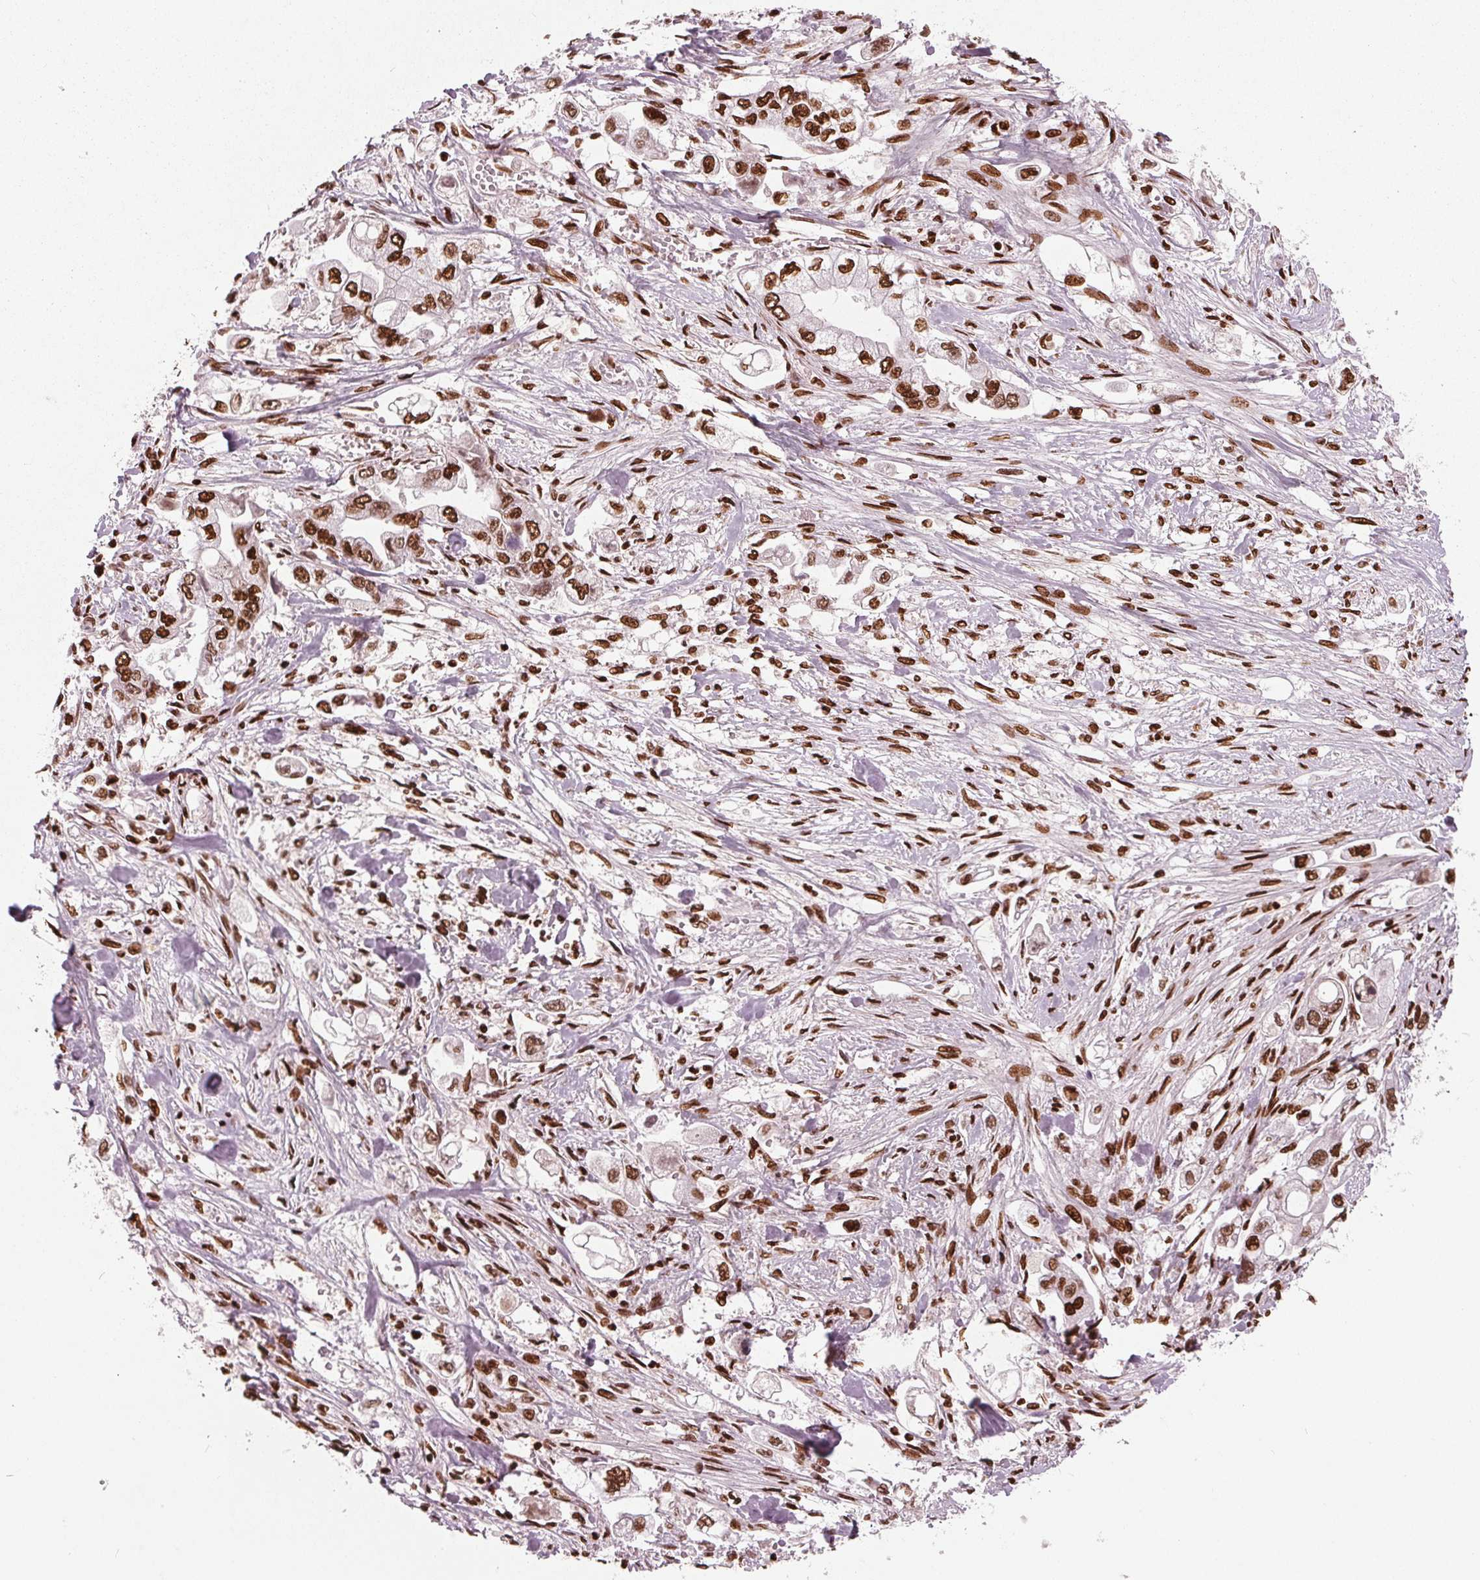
{"staining": {"intensity": "strong", "quantity": ">75%", "location": "nuclear"}, "tissue": "stomach cancer", "cell_type": "Tumor cells", "image_type": "cancer", "snomed": [{"axis": "morphology", "description": "Adenocarcinoma, NOS"}, {"axis": "topography", "description": "Stomach"}], "caption": "Adenocarcinoma (stomach) was stained to show a protein in brown. There is high levels of strong nuclear staining in about >75% of tumor cells.", "gene": "BRD4", "patient": {"sex": "male", "age": 62}}